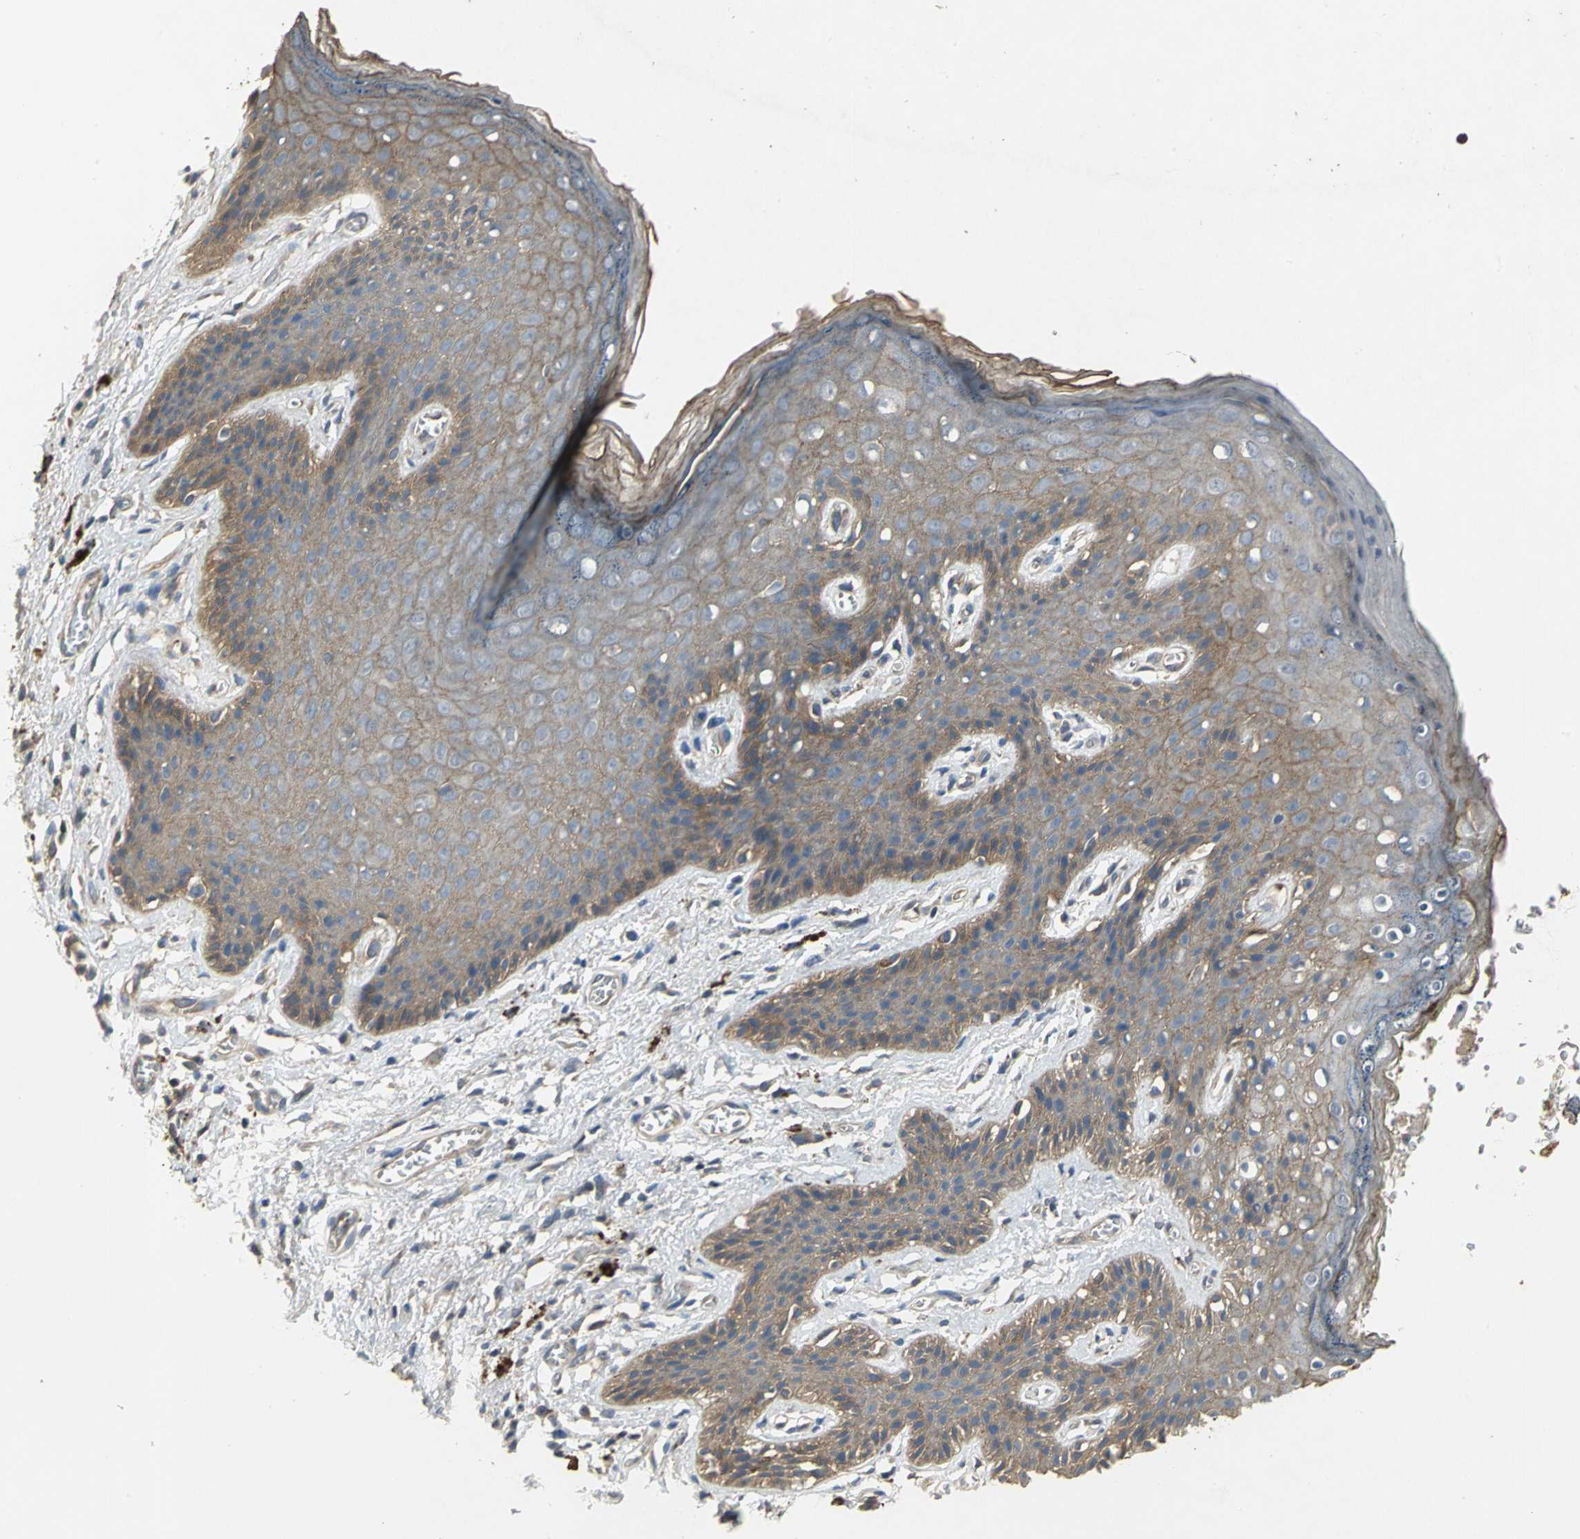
{"staining": {"intensity": "moderate", "quantity": ">75%", "location": "cytoplasmic/membranous"}, "tissue": "skin", "cell_type": "Epidermal cells", "image_type": "normal", "snomed": [{"axis": "morphology", "description": "Normal tissue, NOS"}, {"axis": "topography", "description": "Anal"}], "caption": "A micrograph showing moderate cytoplasmic/membranous staining in approximately >75% of epidermal cells in unremarkable skin, as visualized by brown immunohistochemical staining.", "gene": "MET", "patient": {"sex": "female", "age": 46}}